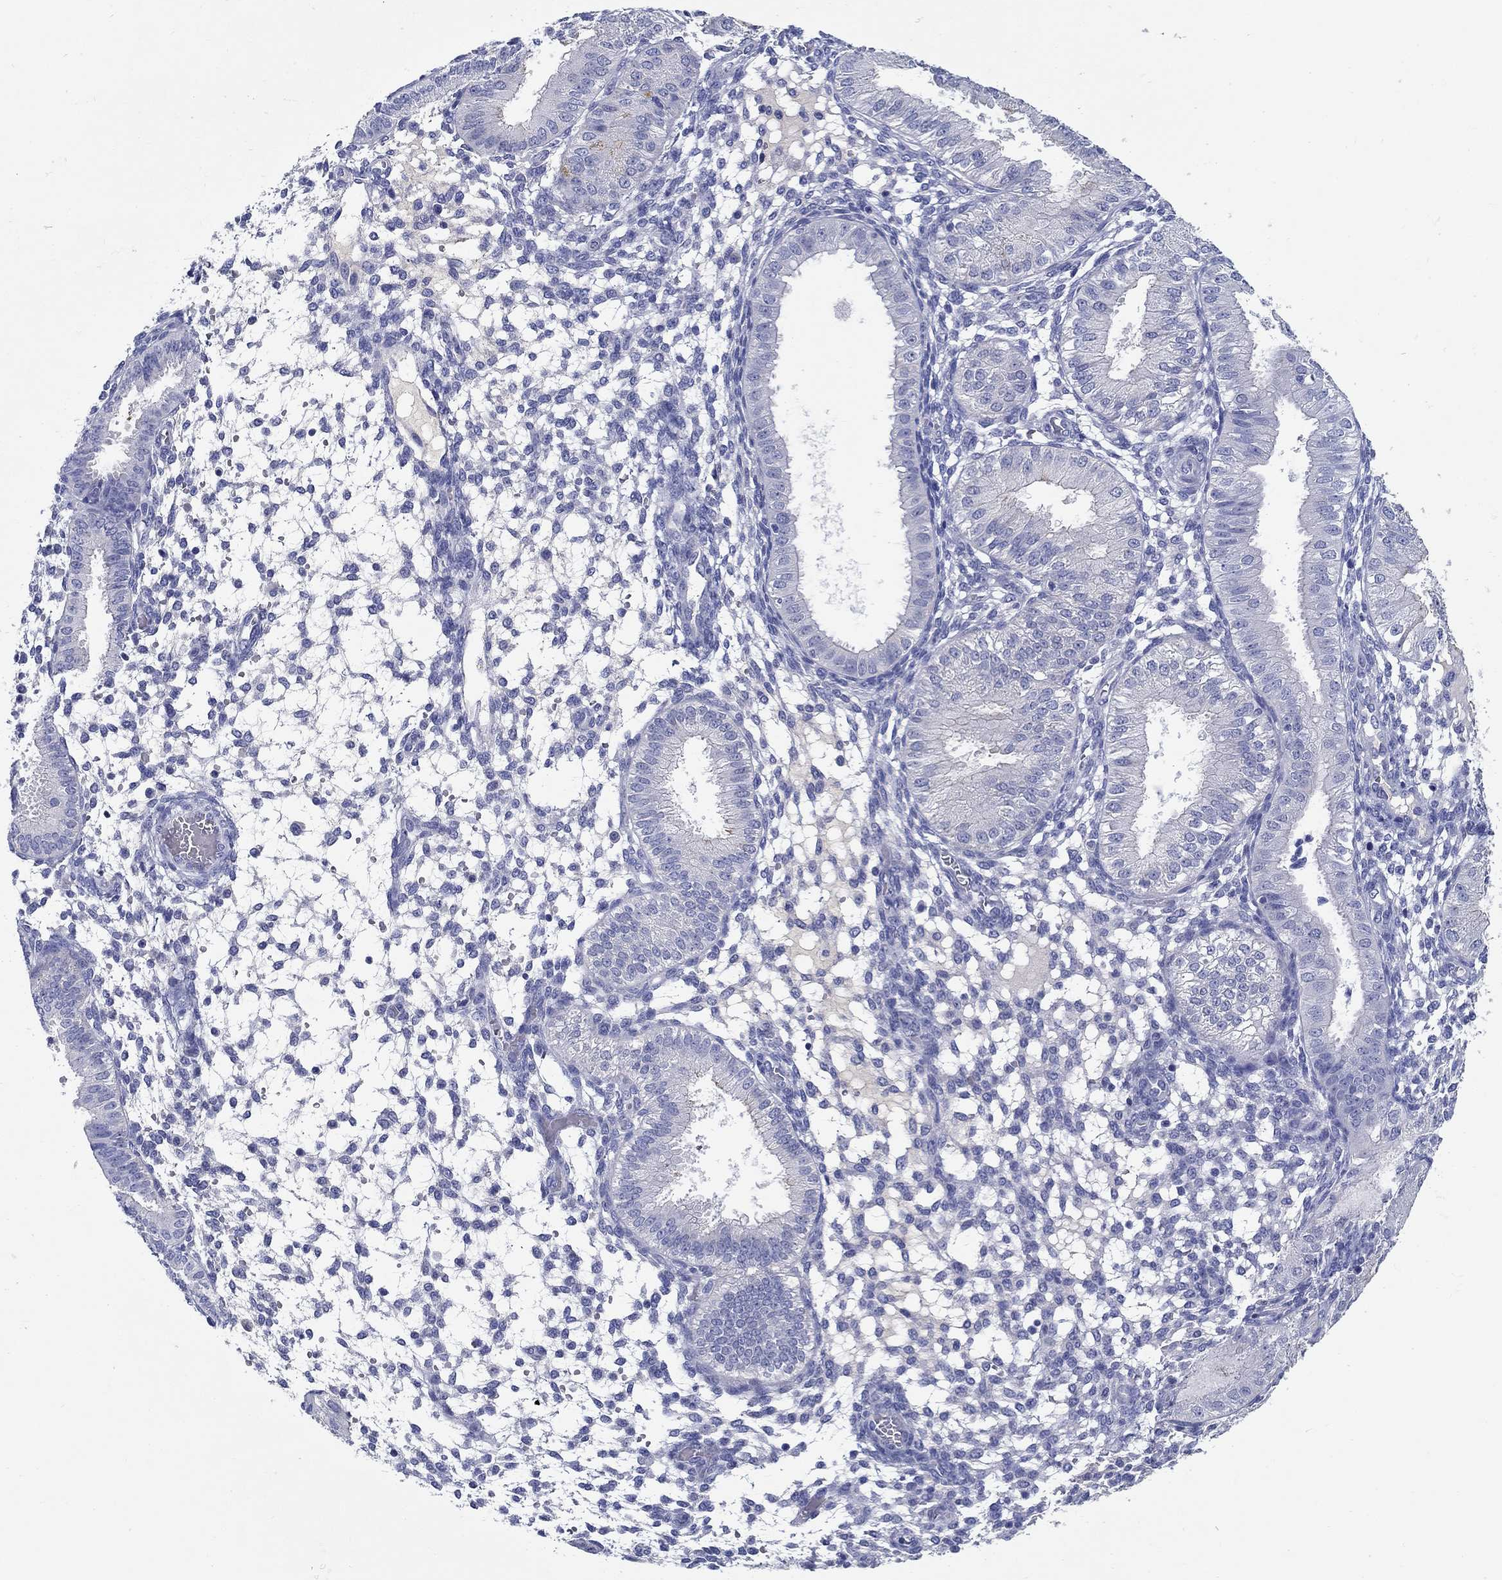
{"staining": {"intensity": "negative", "quantity": "none", "location": "none"}, "tissue": "endometrium", "cell_type": "Cells in endometrial stroma", "image_type": "normal", "snomed": [{"axis": "morphology", "description": "Normal tissue, NOS"}, {"axis": "topography", "description": "Endometrium"}], "caption": "The immunohistochemistry image has no significant expression in cells in endometrial stroma of endometrium. Brightfield microscopy of immunohistochemistry stained with DAB (brown) and hematoxylin (blue), captured at high magnification.", "gene": "CRYGA", "patient": {"sex": "female", "age": 43}}